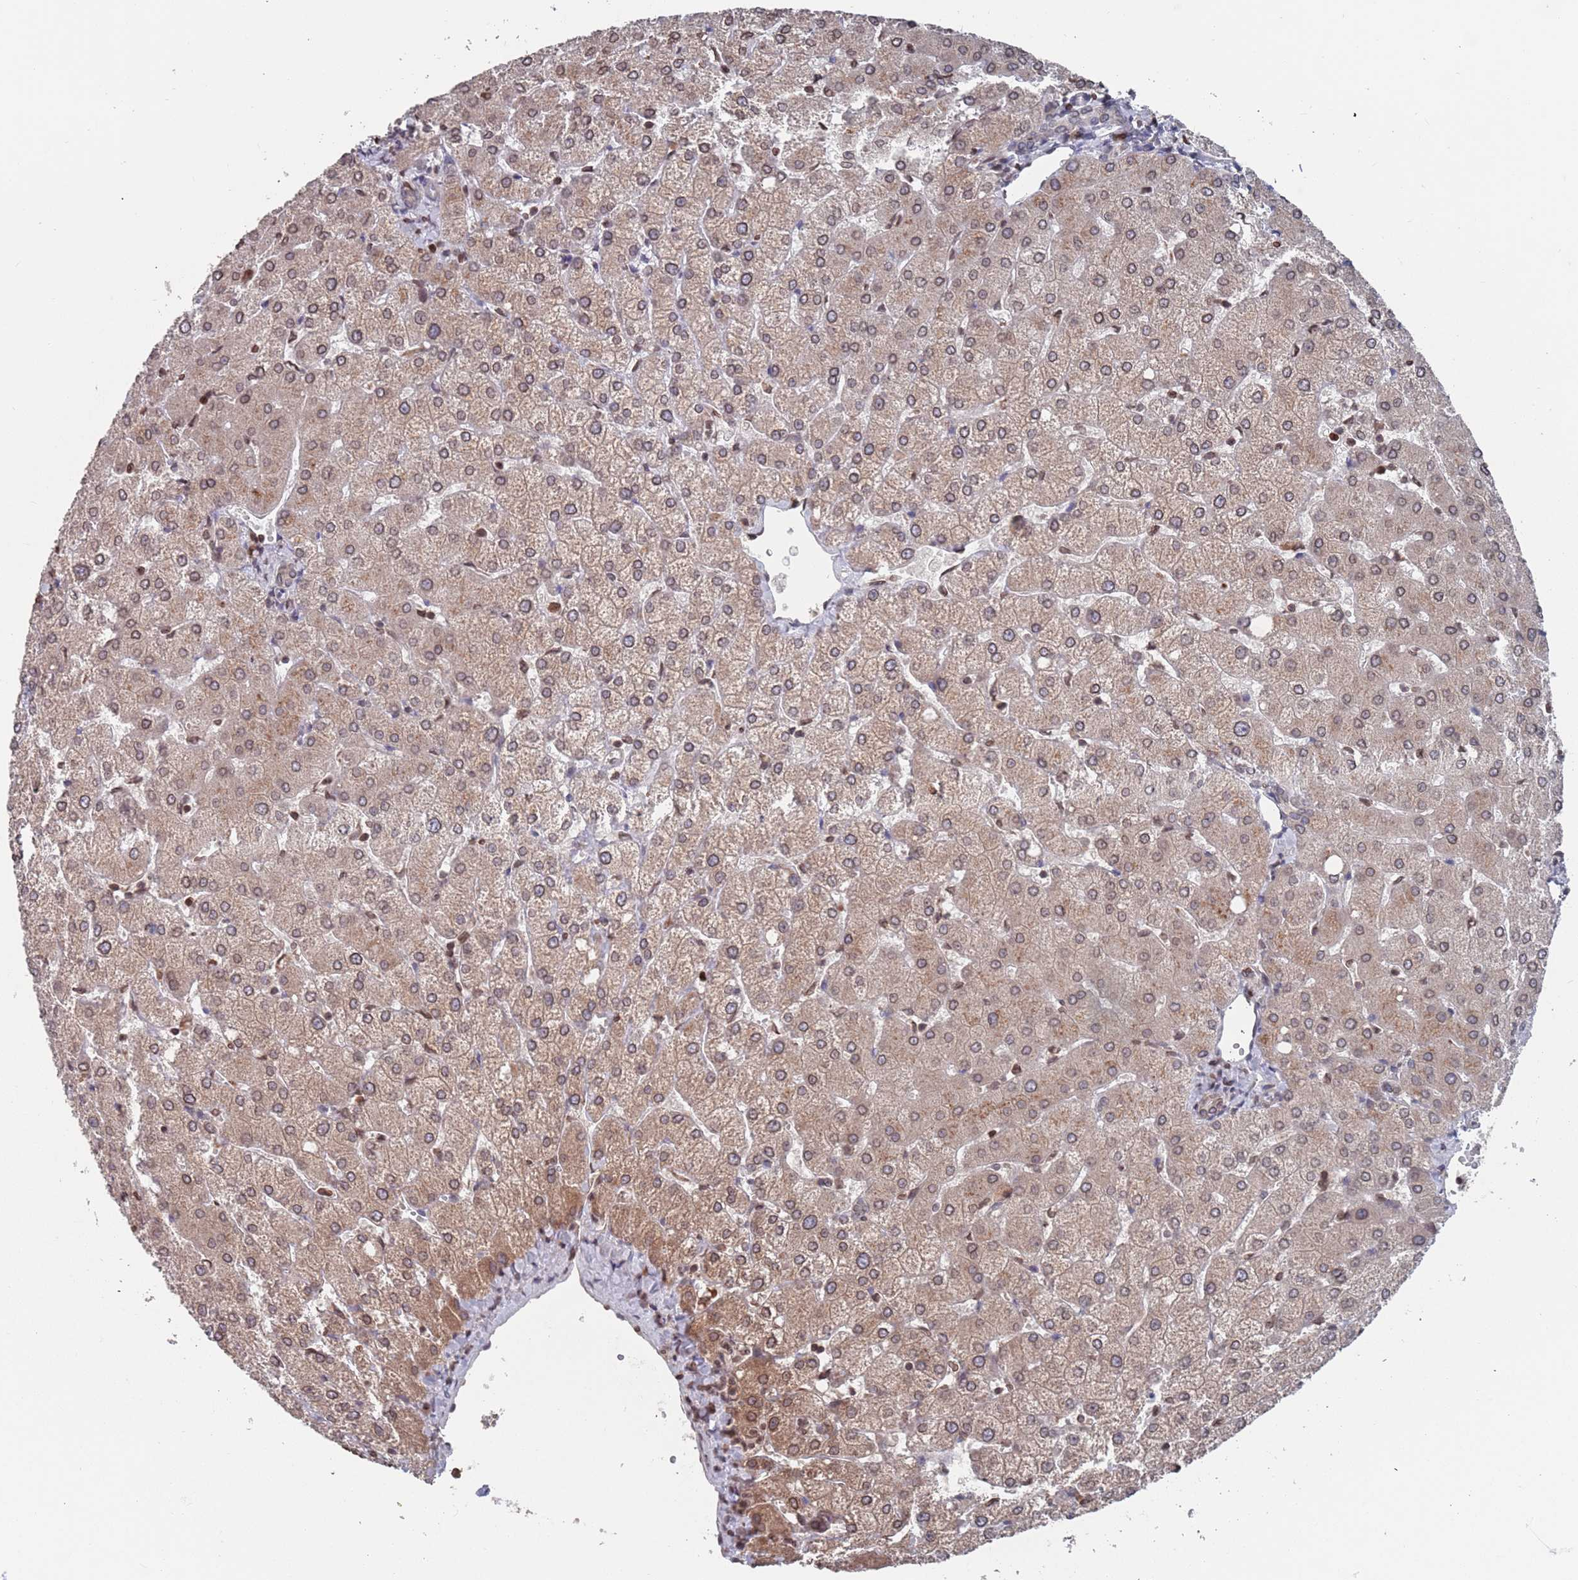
{"staining": {"intensity": "negative", "quantity": "none", "location": "none"}, "tissue": "liver", "cell_type": "Cholangiocytes", "image_type": "normal", "snomed": [{"axis": "morphology", "description": "Normal tissue, NOS"}, {"axis": "topography", "description": "Liver"}], "caption": "IHC image of normal liver: human liver stained with DAB (3,3'-diaminobenzidine) reveals no significant protein positivity in cholangiocytes. (Brightfield microscopy of DAB IHC at high magnification).", "gene": "SDHAF3", "patient": {"sex": "female", "age": 54}}